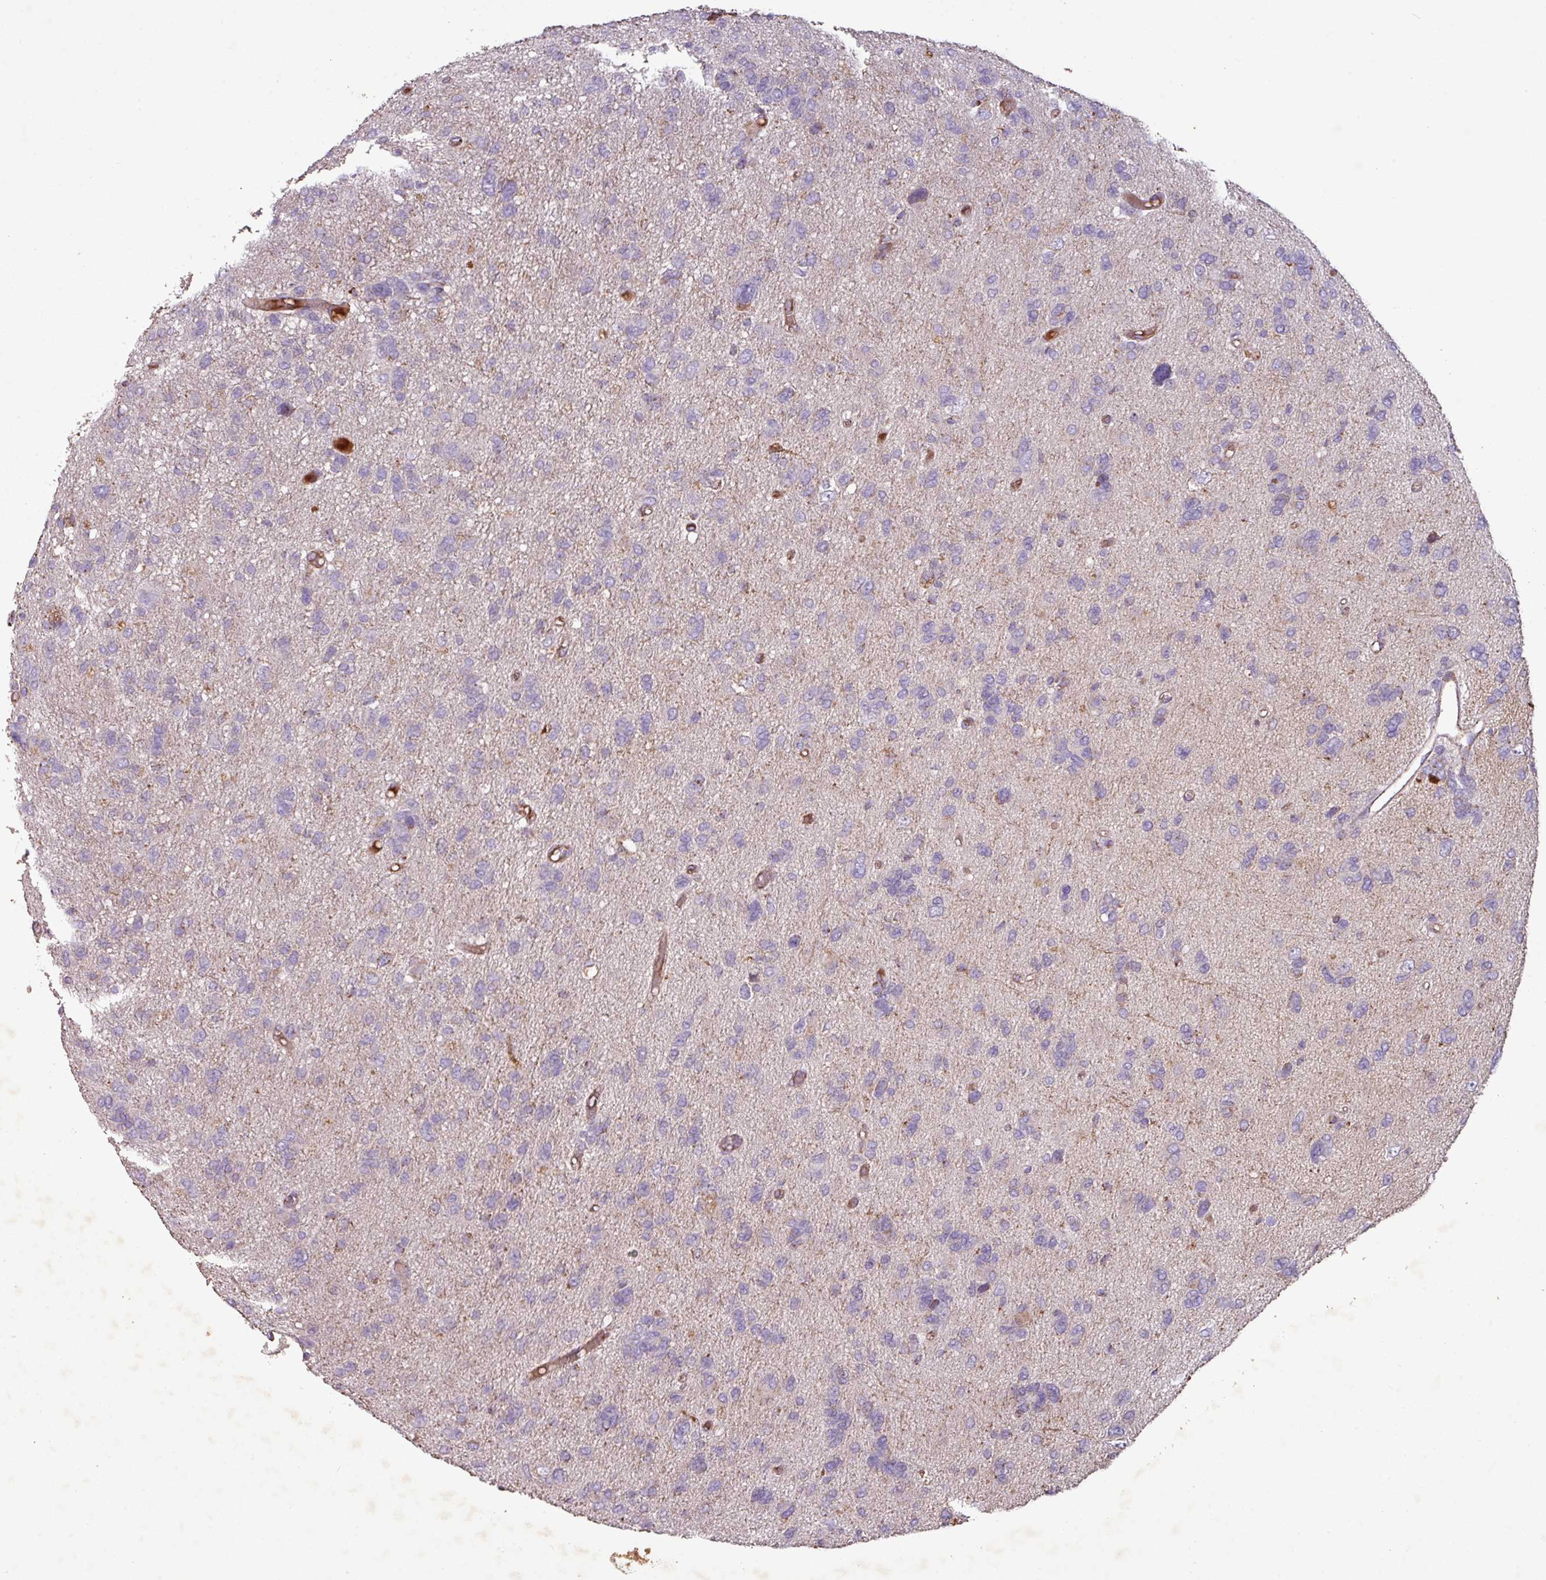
{"staining": {"intensity": "negative", "quantity": "none", "location": "none"}, "tissue": "glioma", "cell_type": "Tumor cells", "image_type": "cancer", "snomed": [{"axis": "morphology", "description": "Glioma, malignant, High grade"}, {"axis": "topography", "description": "Brain"}], "caption": "A histopathology image of malignant glioma (high-grade) stained for a protein shows no brown staining in tumor cells. The staining was performed using DAB to visualize the protein expression in brown, while the nuclei were stained in blue with hematoxylin (Magnification: 20x).", "gene": "SQOR", "patient": {"sex": "female", "age": 59}}